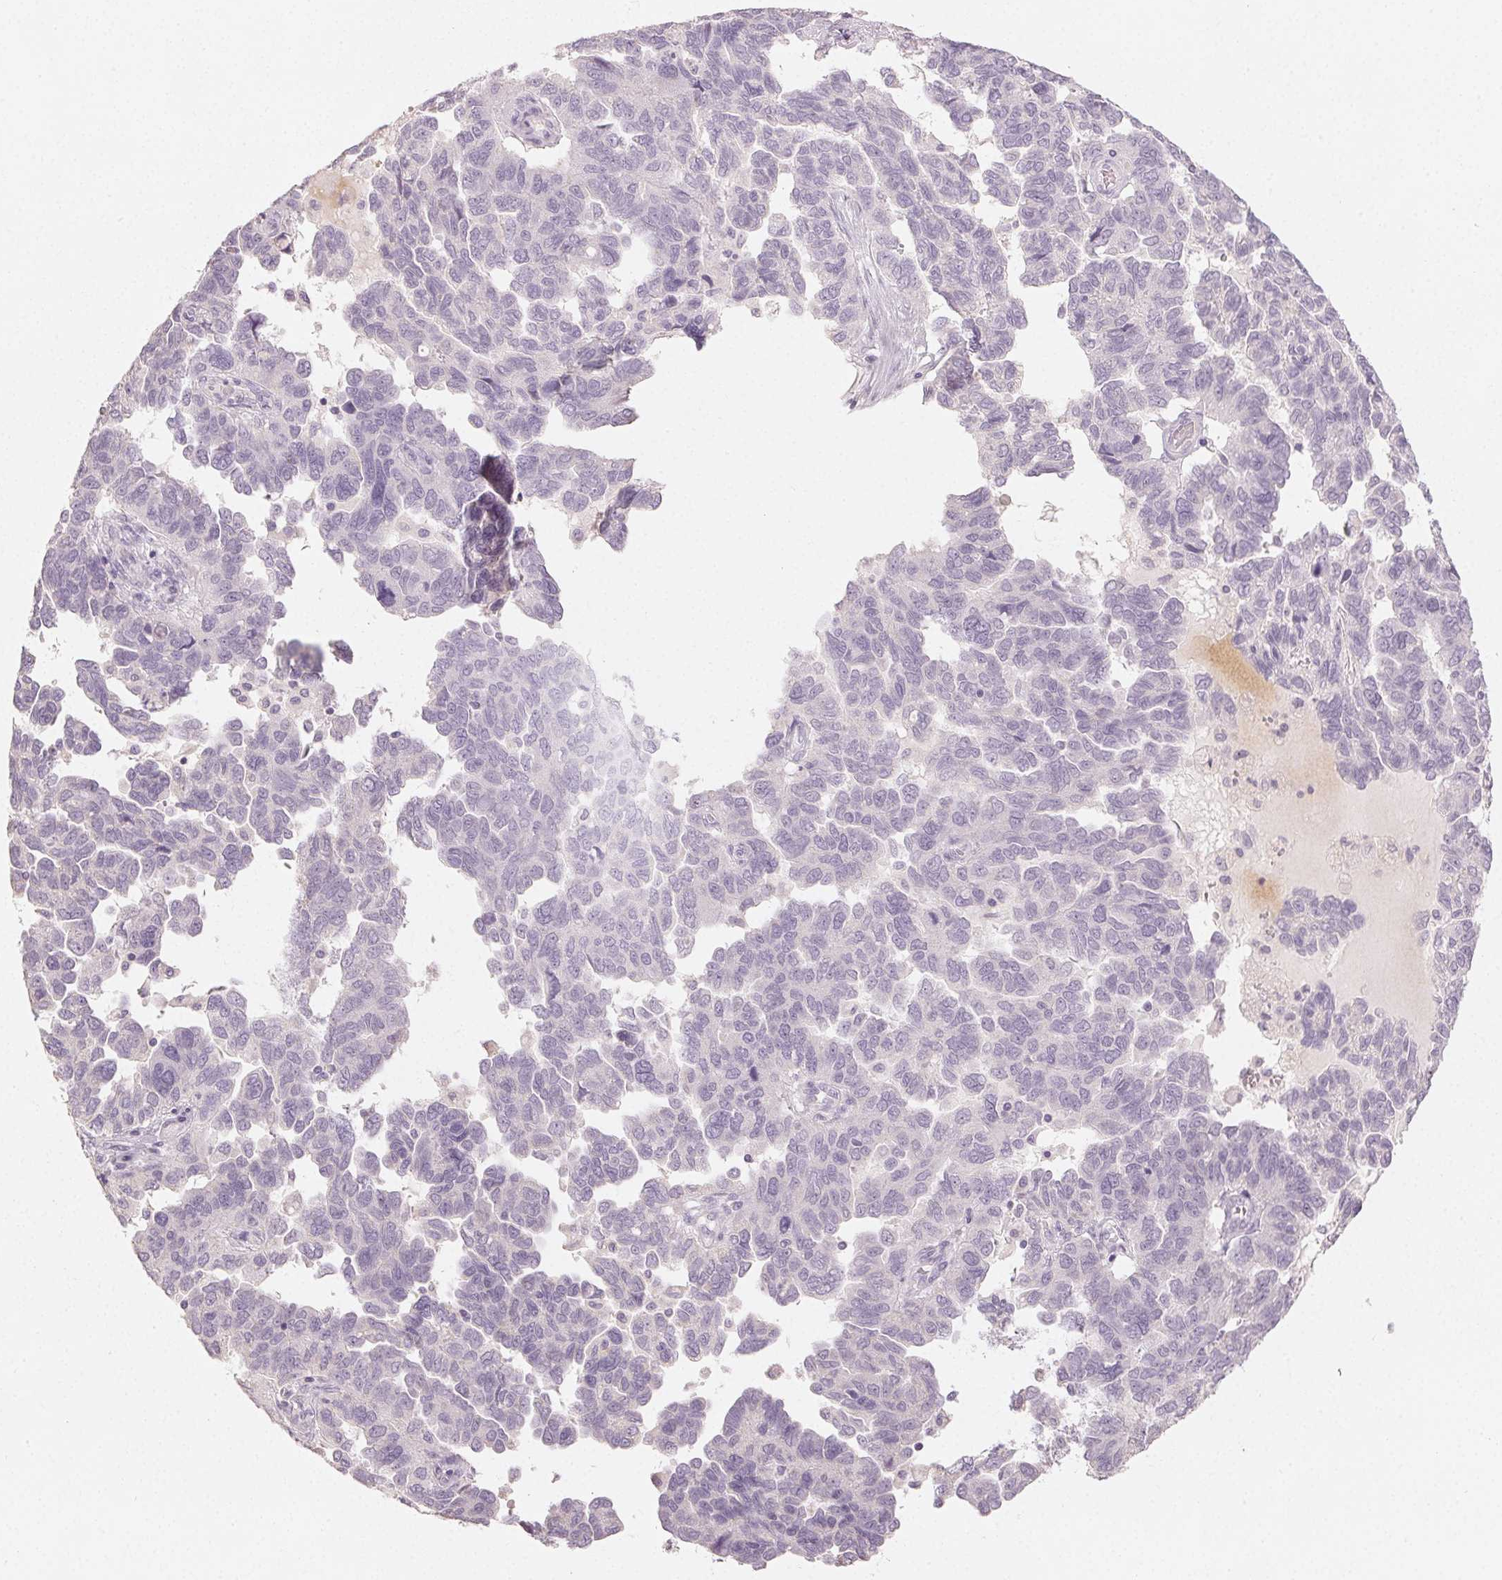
{"staining": {"intensity": "negative", "quantity": "none", "location": "none"}, "tissue": "ovarian cancer", "cell_type": "Tumor cells", "image_type": "cancer", "snomed": [{"axis": "morphology", "description": "Cystadenocarcinoma, serous, NOS"}, {"axis": "topography", "description": "Ovary"}], "caption": "This is a photomicrograph of immunohistochemistry (IHC) staining of serous cystadenocarcinoma (ovarian), which shows no positivity in tumor cells.", "gene": "LVRN", "patient": {"sex": "female", "age": 64}}